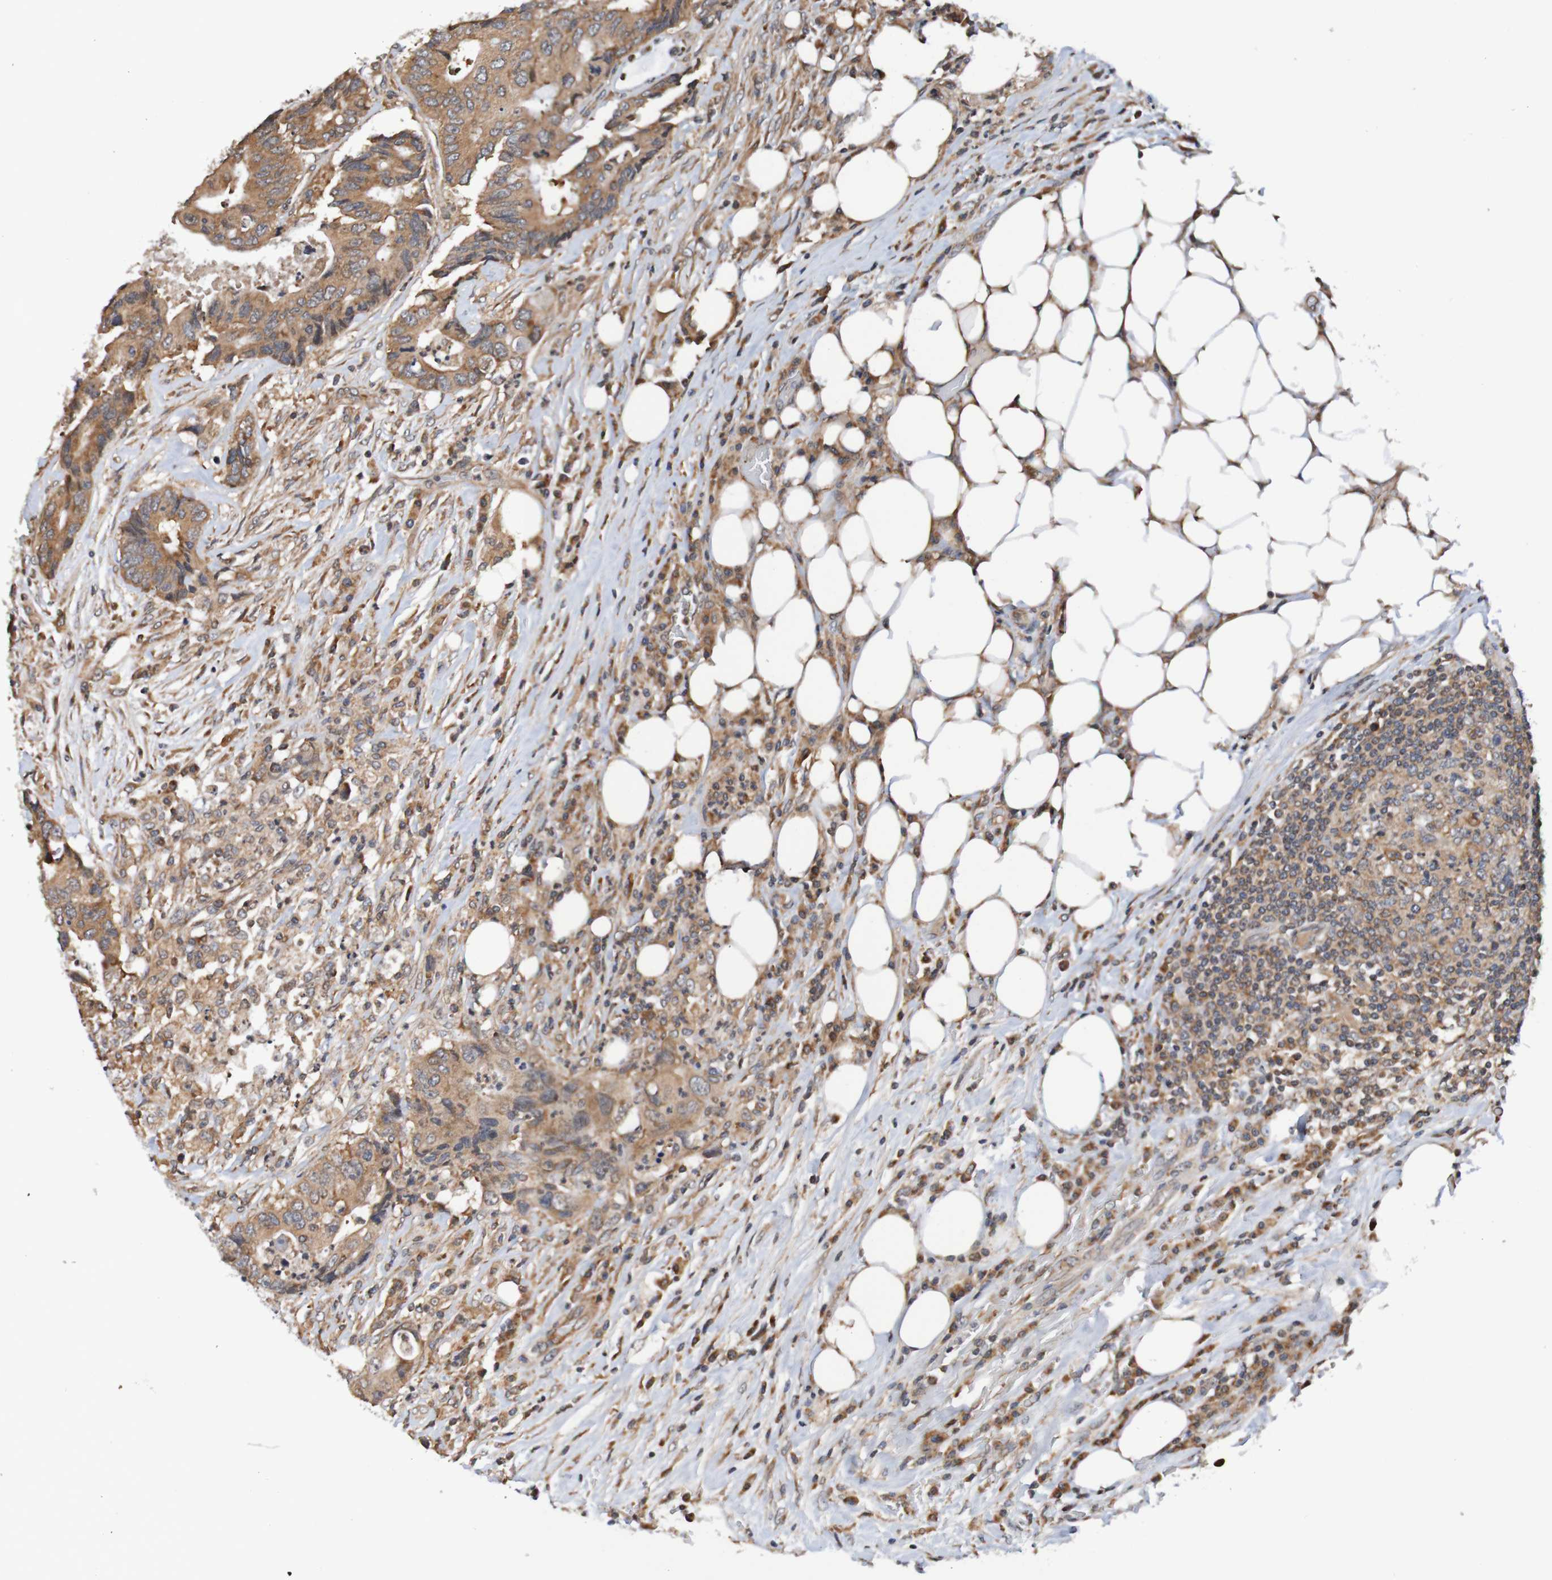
{"staining": {"intensity": "moderate", "quantity": ">75%", "location": "cytoplasmic/membranous"}, "tissue": "colorectal cancer", "cell_type": "Tumor cells", "image_type": "cancer", "snomed": [{"axis": "morphology", "description": "Adenocarcinoma, NOS"}, {"axis": "topography", "description": "Colon"}], "caption": "Immunohistochemistry (IHC) of human adenocarcinoma (colorectal) displays medium levels of moderate cytoplasmic/membranous positivity in approximately >75% of tumor cells.", "gene": "AXIN1", "patient": {"sex": "male", "age": 71}}